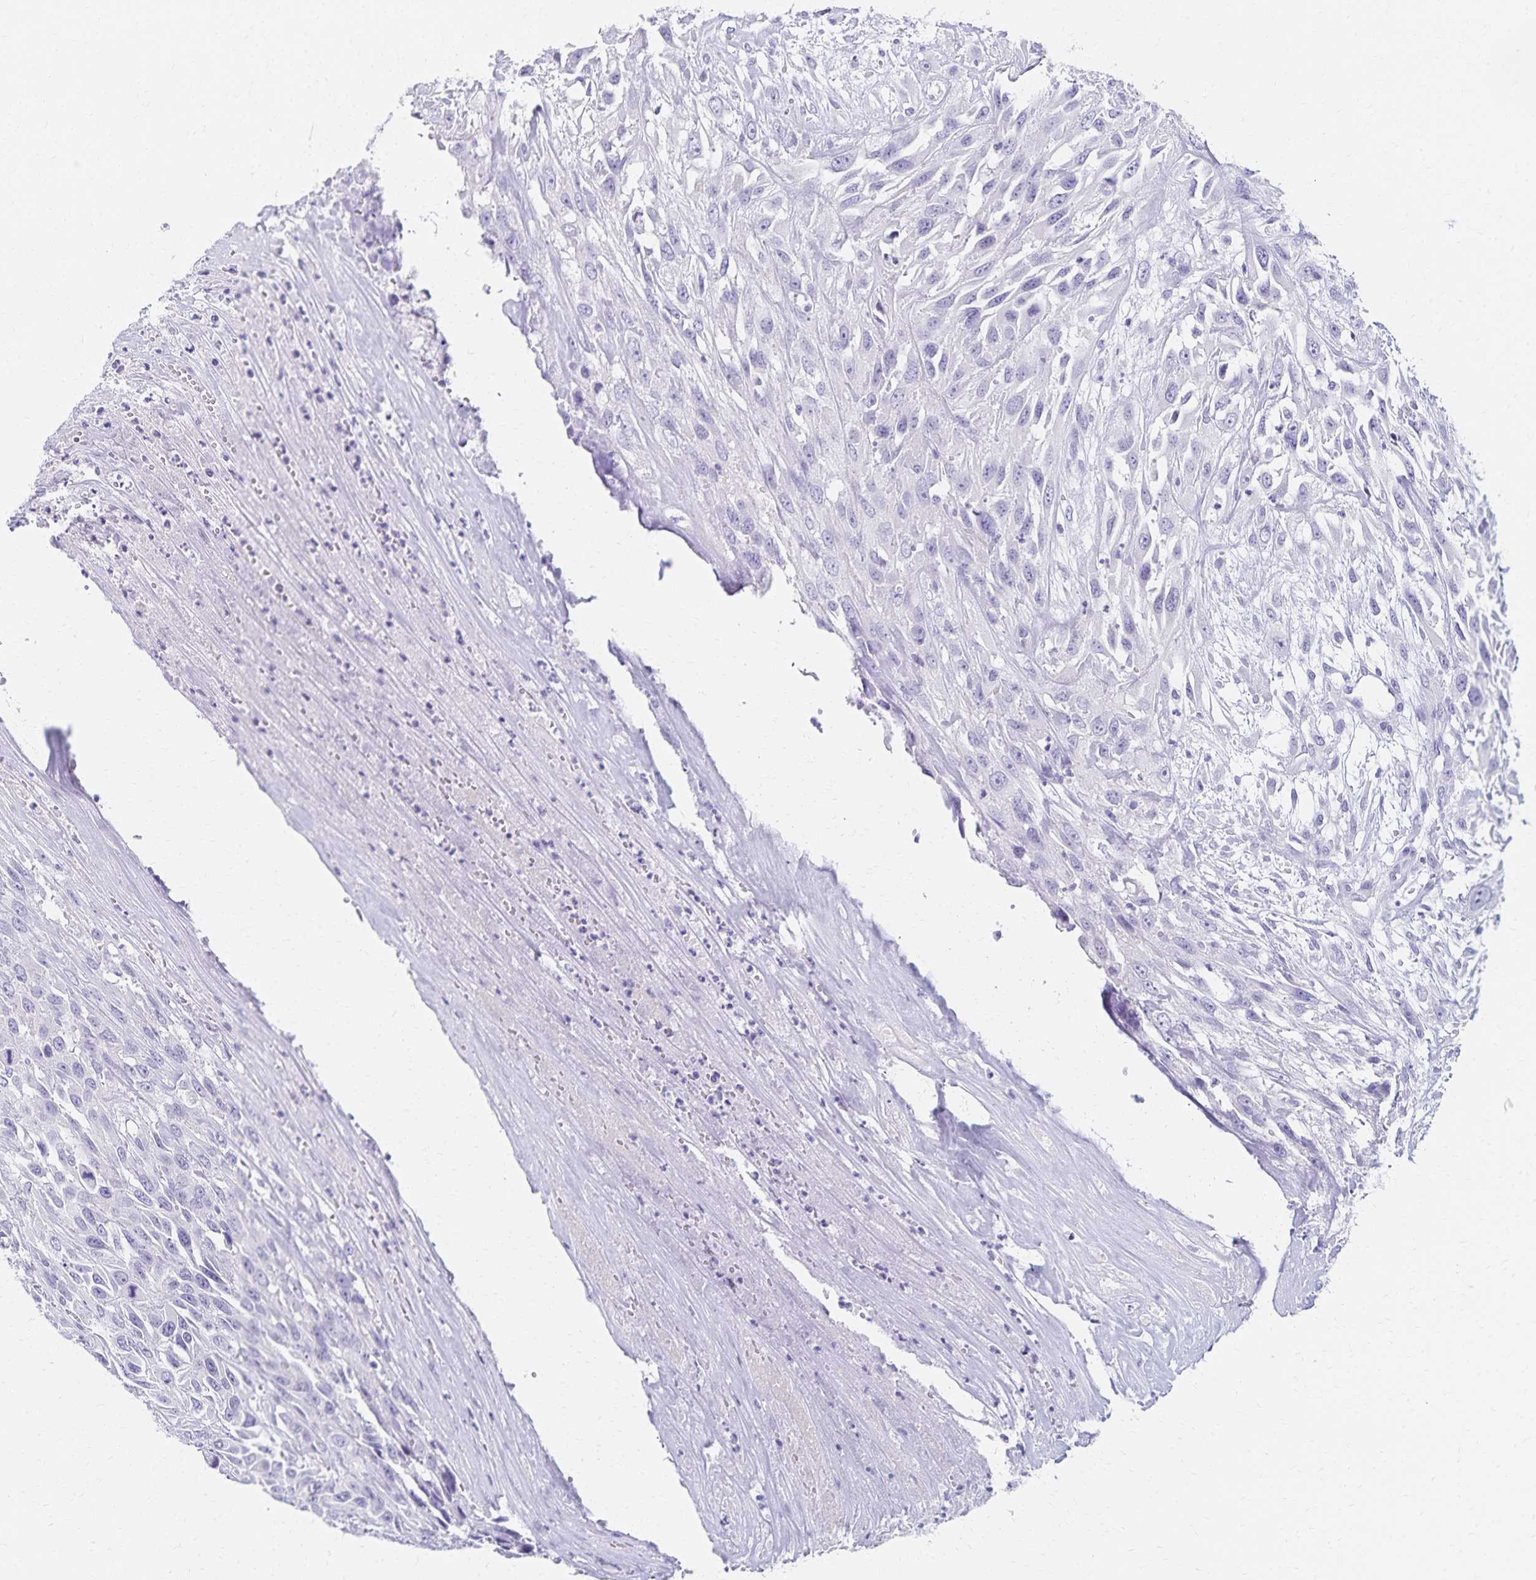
{"staining": {"intensity": "negative", "quantity": "none", "location": "none"}, "tissue": "urothelial cancer", "cell_type": "Tumor cells", "image_type": "cancer", "snomed": [{"axis": "morphology", "description": "Urothelial carcinoma, High grade"}, {"axis": "topography", "description": "Urinary bladder"}], "caption": "Histopathology image shows no protein staining in tumor cells of urothelial cancer tissue.", "gene": "C2orf50", "patient": {"sex": "male", "age": 67}}